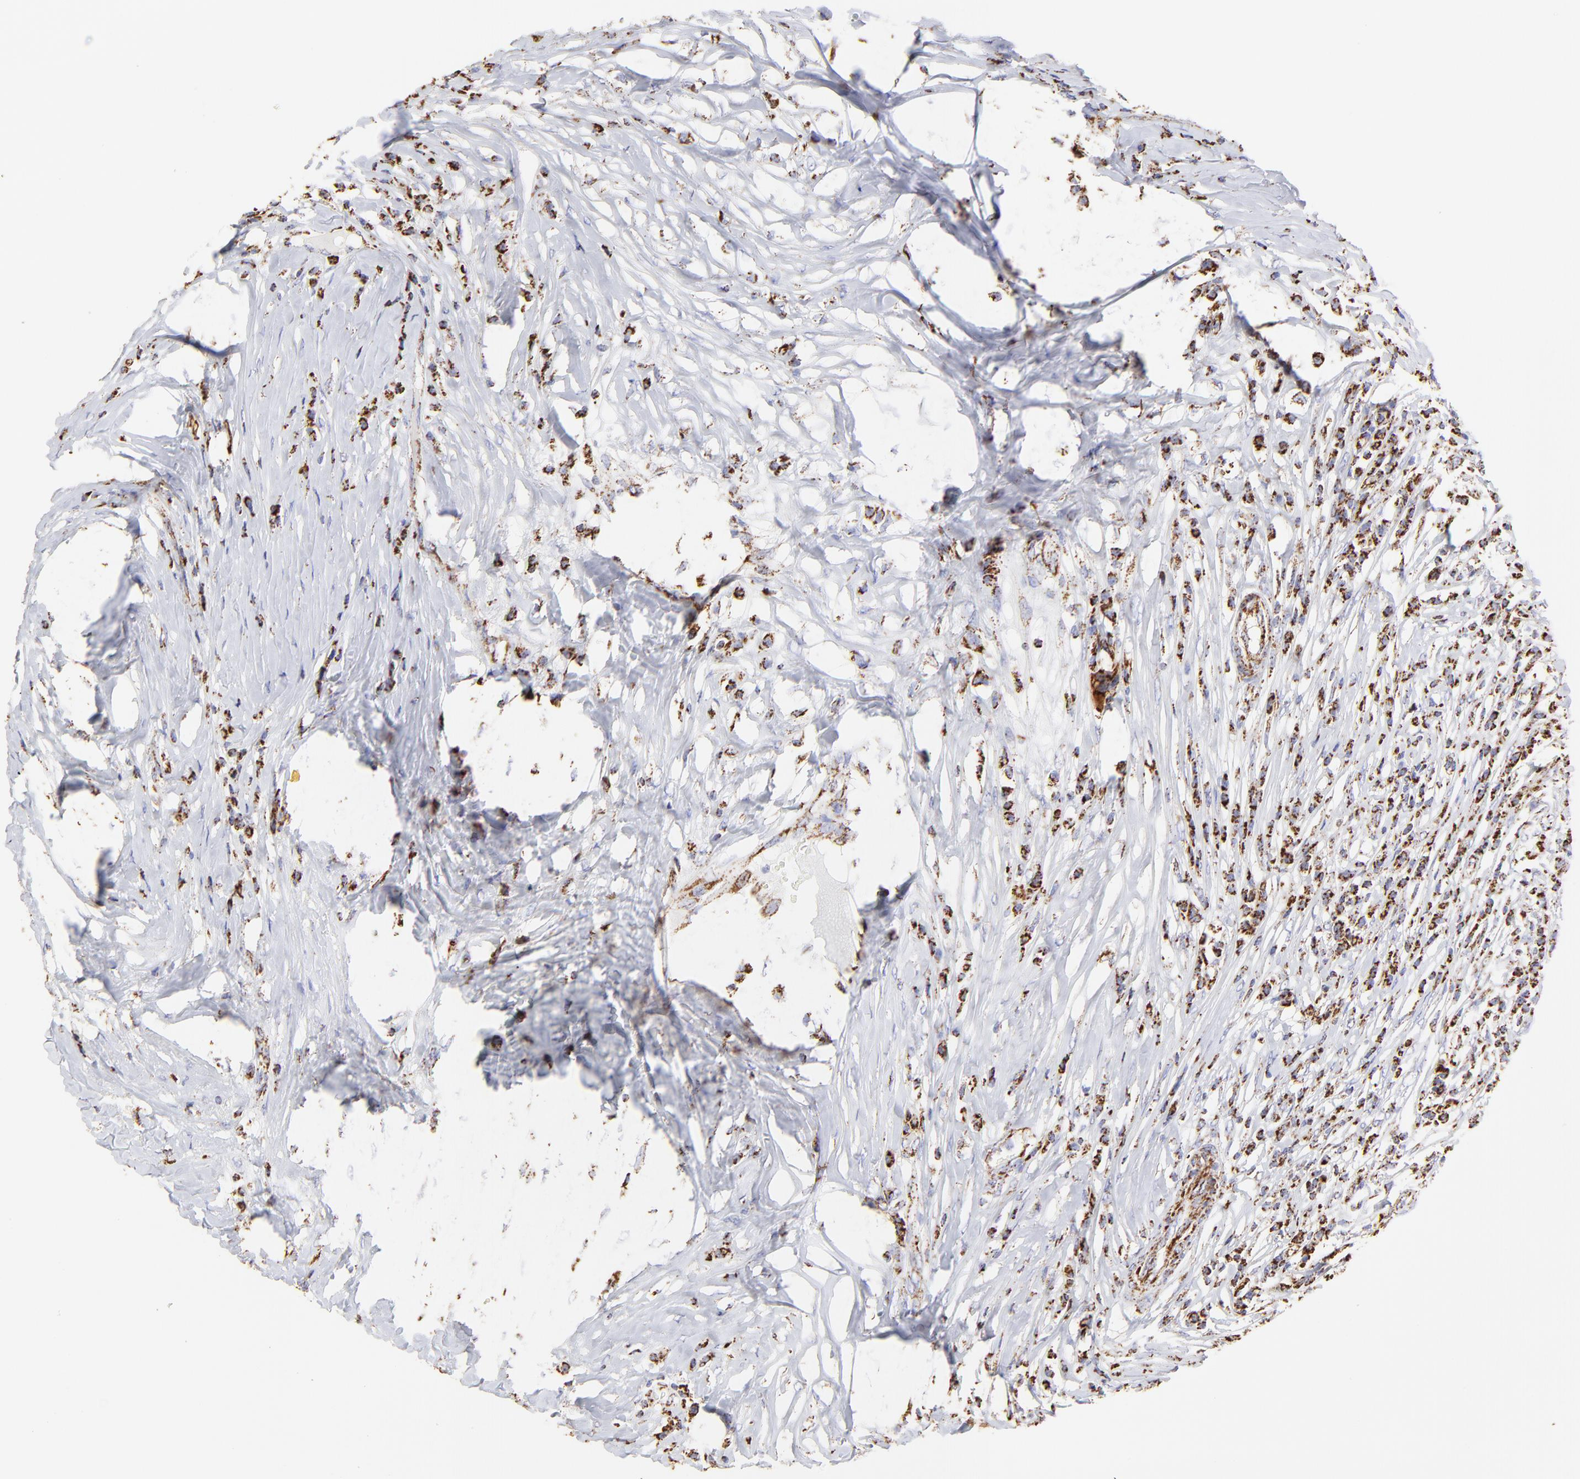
{"staining": {"intensity": "moderate", "quantity": ">75%", "location": "cytoplasmic/membranous"}, "tissue": "head and neck cancer", "cell_type": "Tumor cells", "image_type": "cancer", "snomed": [{"axis": "morphology", "description": "Adenocarcinoma, NOS"}, {"axis": "topography", "description": "Salivary gland"}, {"axis": "topography", "description": "Head-Neck"}], "caption": "Human head and neck adenocarcinoma stained for a protein (brown) reveals moderate cytoplasmic/membranous positive expression in approximately >75% of tumor cells.", "gene": "ECH1", "patient": {"sex": "female", "age": 65}}